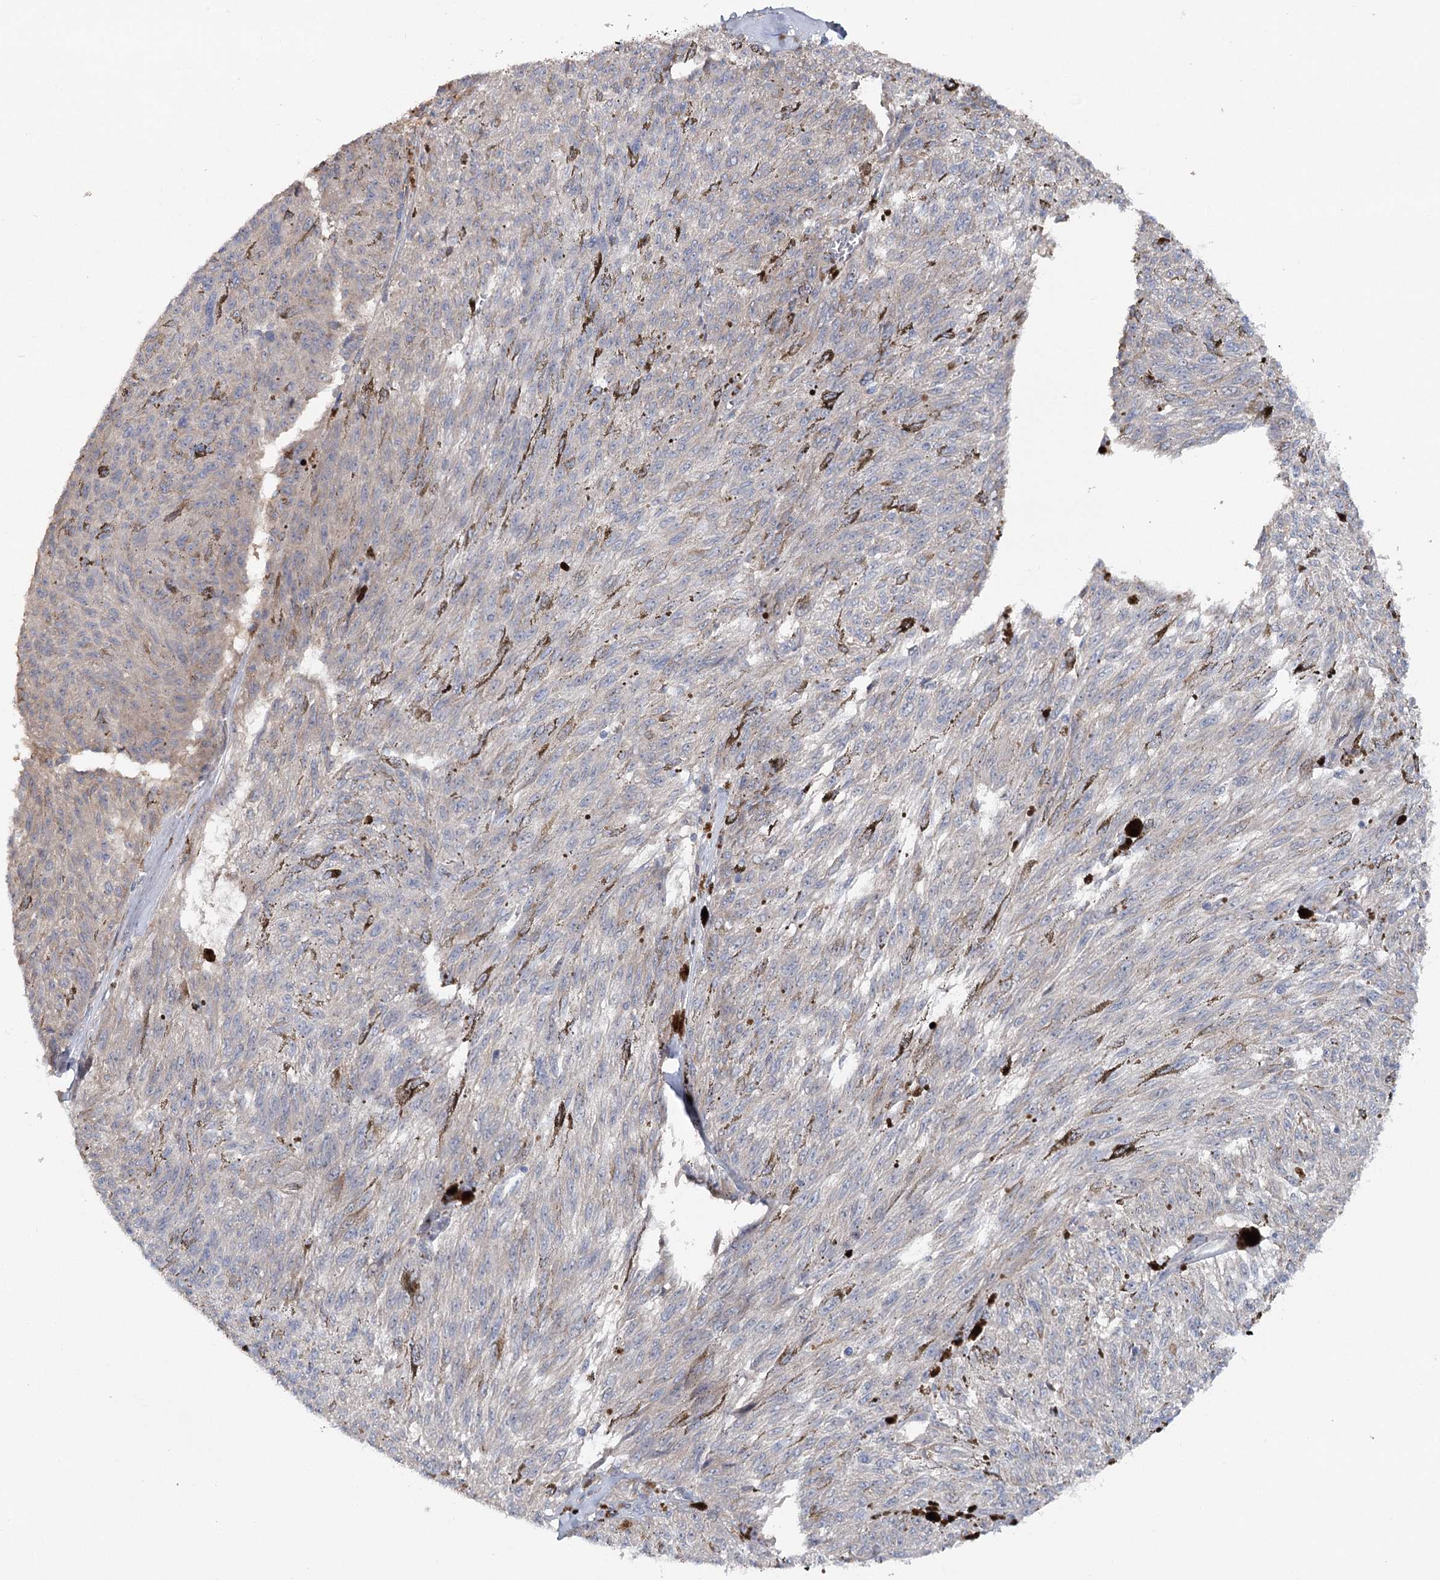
{"staining": {"intensity": "negative", "quantity": "none", "location": "none"}, "tissue": "melanoma", "cell_type": "Tumor cells", "image_type": "cancer", "snomed": [{"axis": "morphology", "description": "Malignant melanoma, NOS"}, {"axis": "topography", "description": "Skin"}], "caption": "Melanoma was stained to show a protein in brown. There is no significant staining in tumor cells.", "gene": "MAP3K13", "patient": {"sex": "female", "age": 72}}